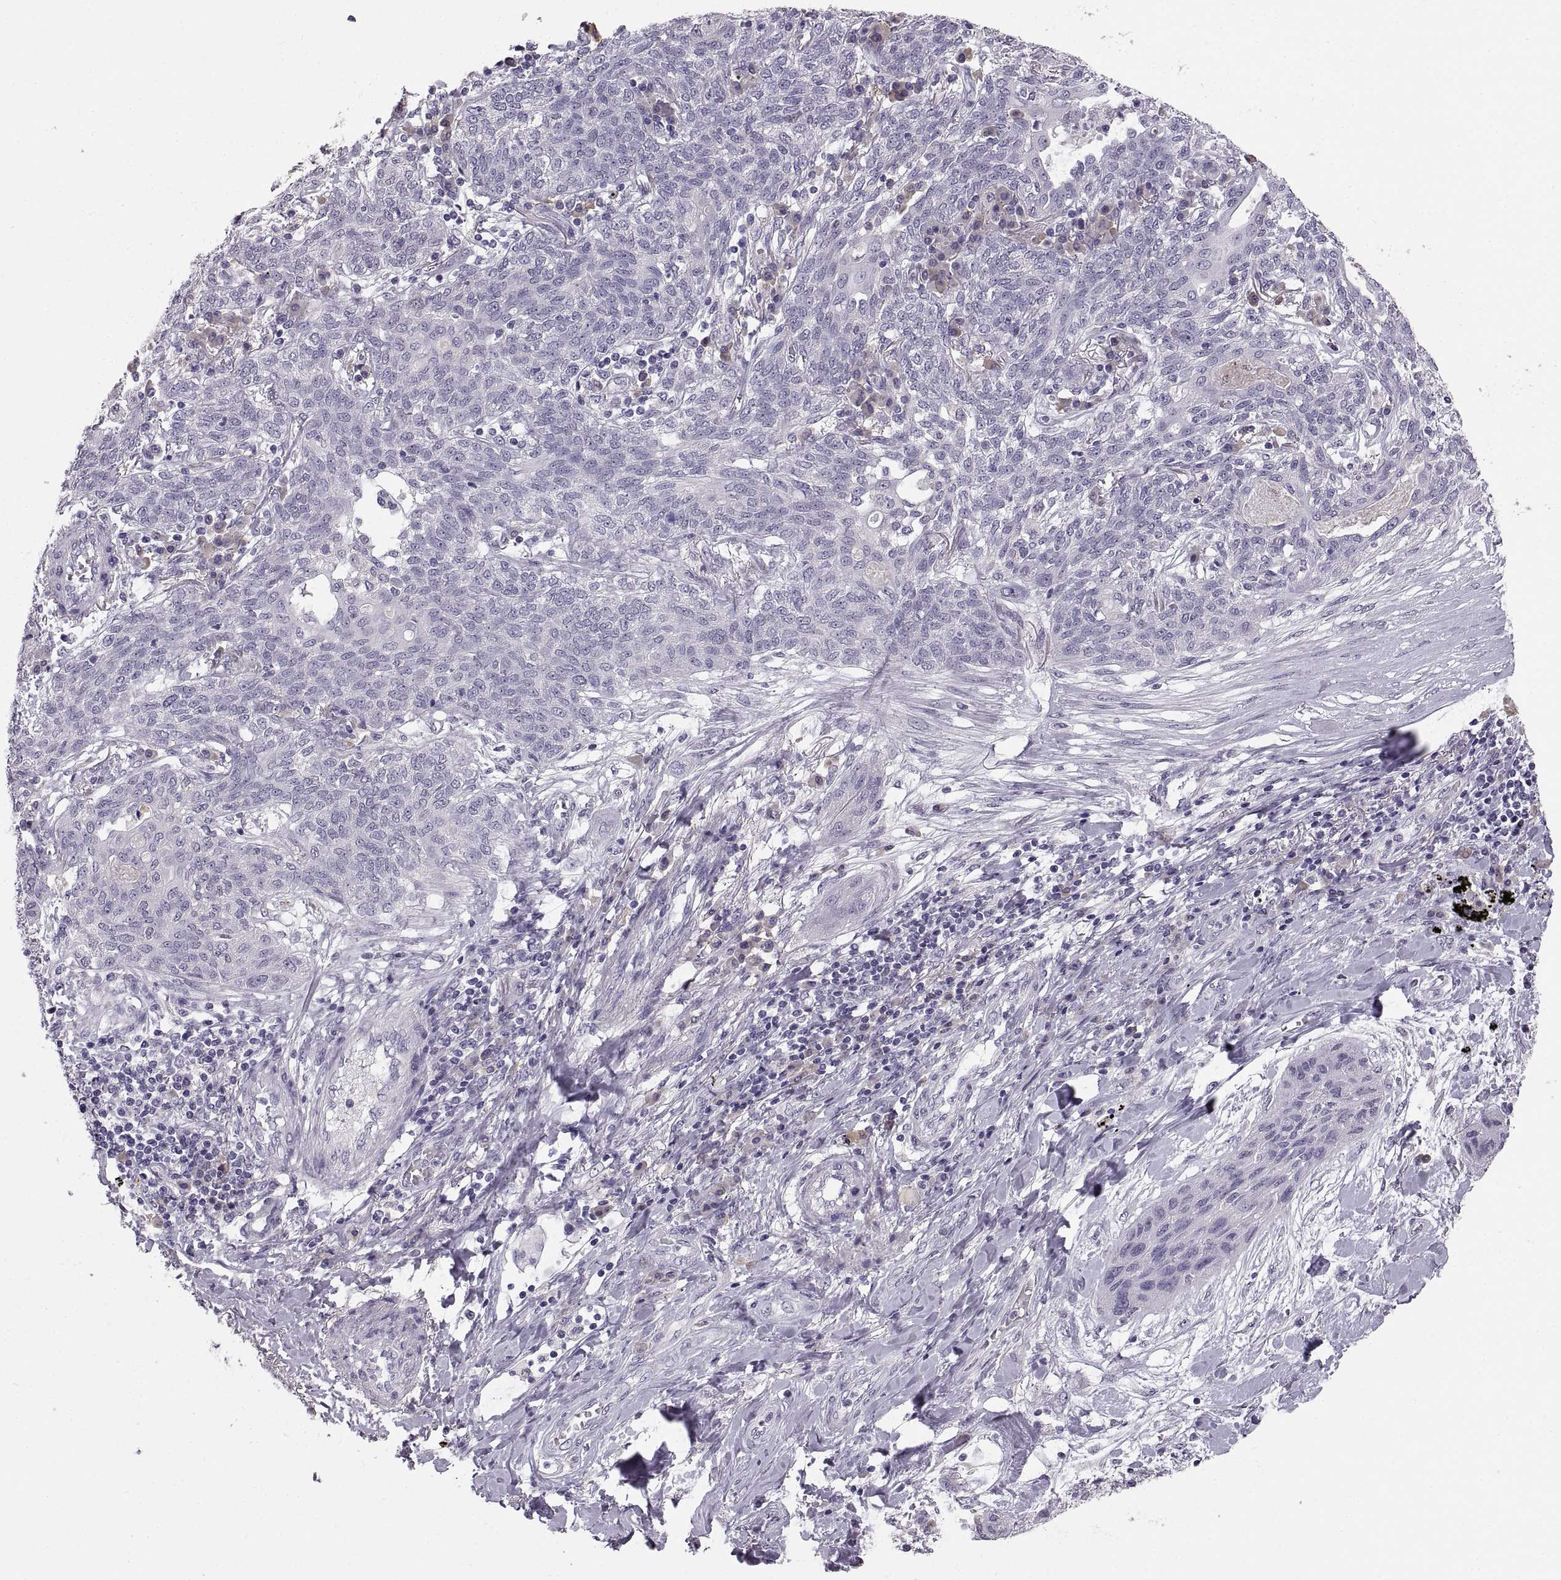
{"staining": {"intensity": "negative", "quantity": "none", "location": "none"}, "tissue": "lung cancer", "cell_type": "Tumor cells", "image_type": "cancer", "snomed": [{"axis": "morphology", "description": "Squamous cell carcinoma, NOS"}, {"axis": "topography", "description": "Lung"}], "caption": "The histopathology image reveals no staining of tumor cells in lung cancer (squamous cell carcinoma).", "gene": "MAGEB18", "patient": {"sex": "female", "age": 70}}